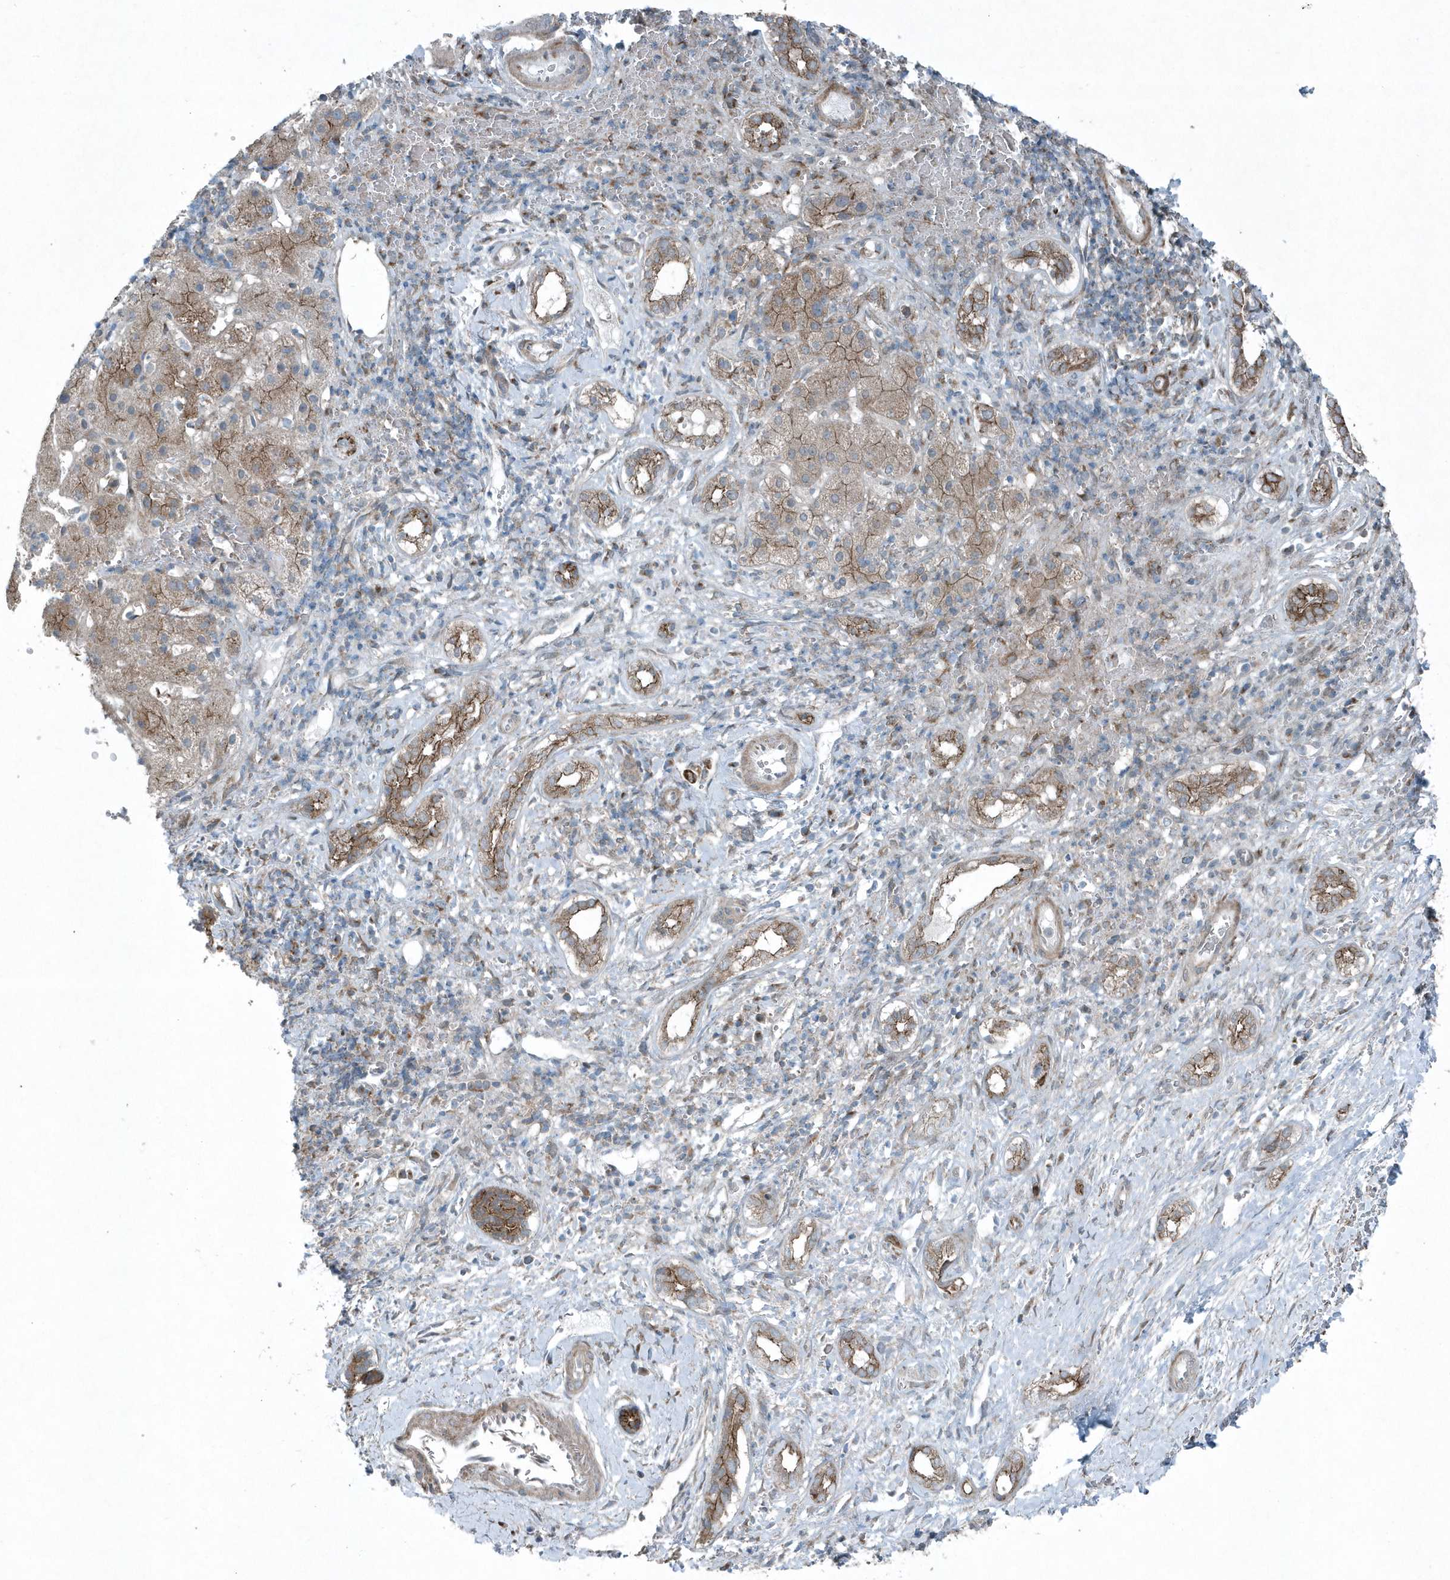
{"staining": {"intensity": "strong", "quantity": ">75%", "location": "cytoplasmic/membranous"}, "tissue": "liver cancer", "cell_type": "Tumor cells", "image_type": "cancer", "snomed": [{"axis": "morphology", "description": "Cholangiocarcinoma"}, {"axis": "topography", "description": "Liver"}], "caption": "IHC photomicrograph of cholangiocarcinoma (liver) stained for a protein (brown), which demonstrates high levels of strong cytoplasmic/membranous expression in about >75% of tumor cells.", "gene": "GCC2", "patient": {"sex": "female", "age": 75}}